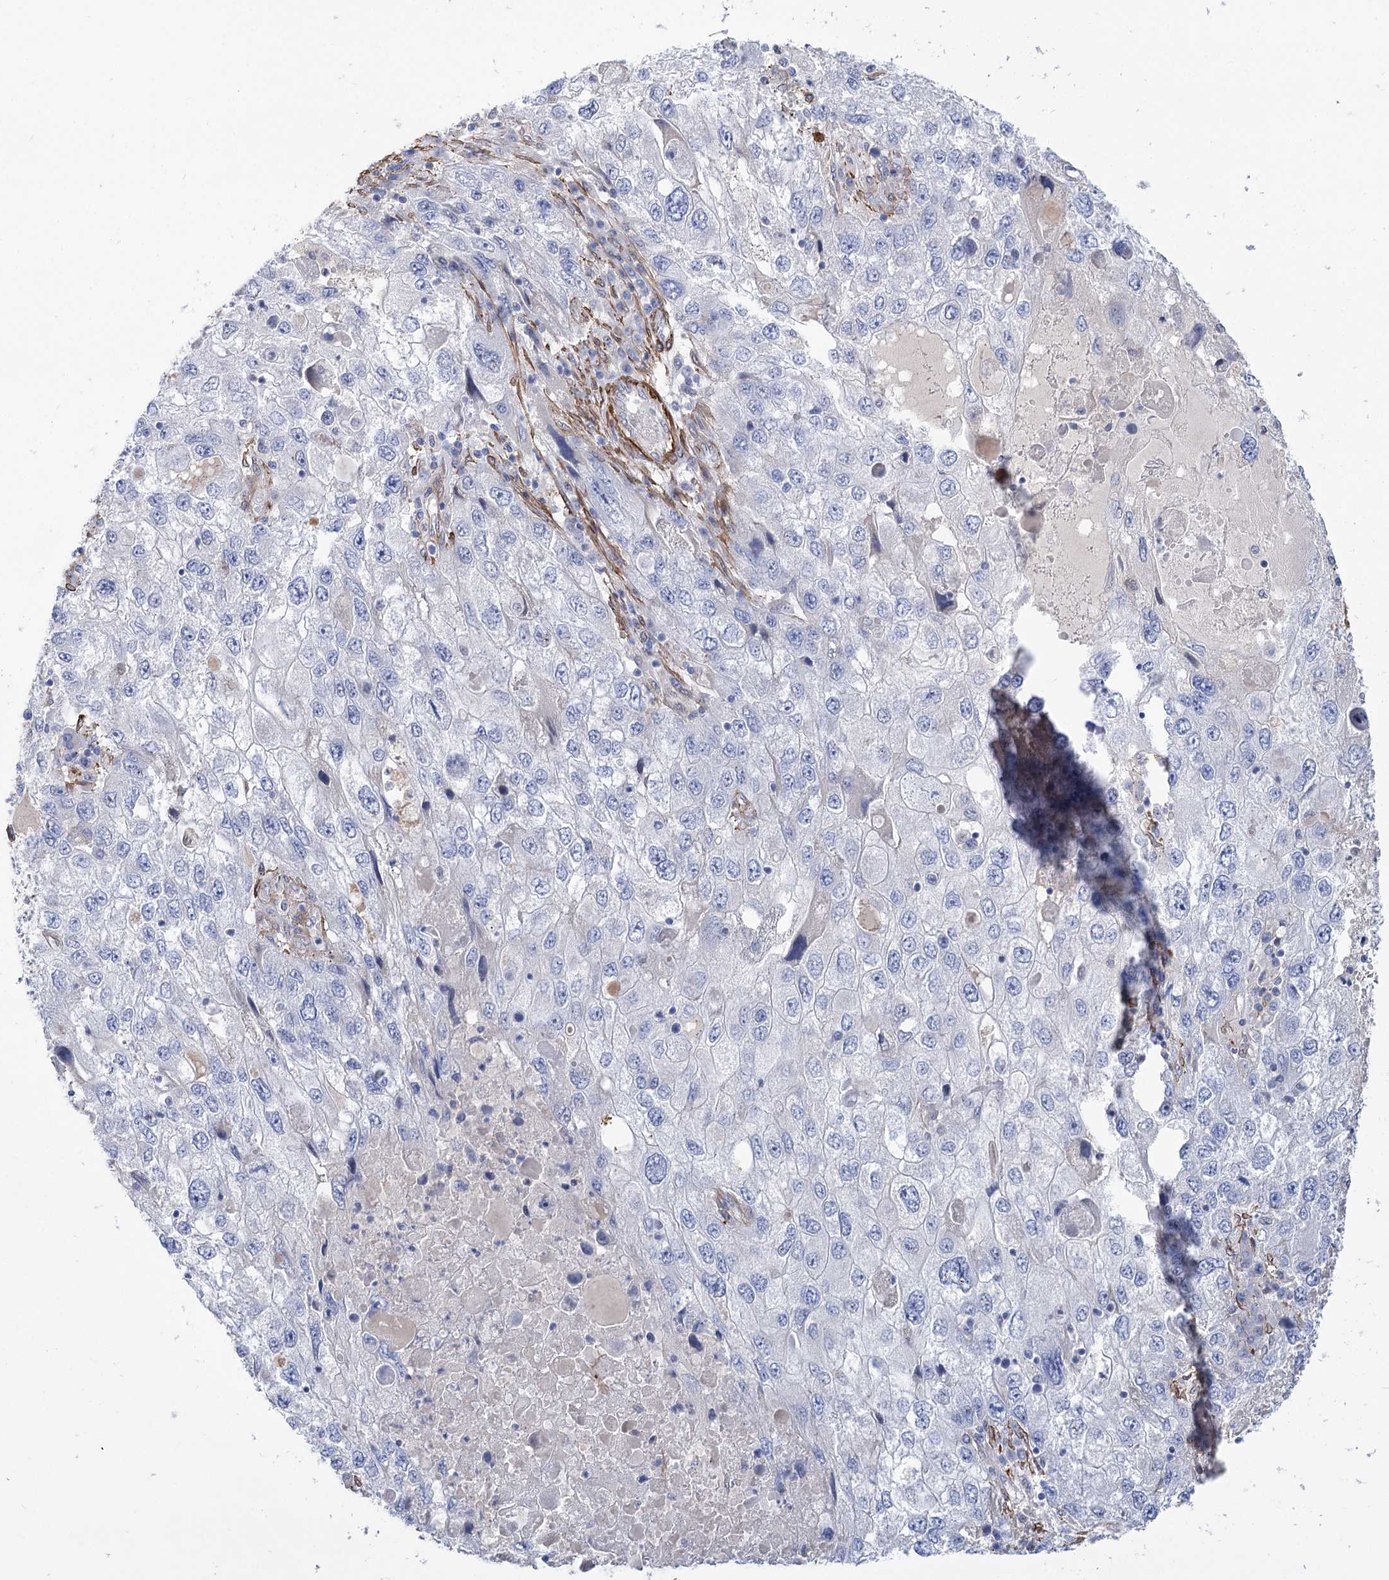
{"staining": {"intensity": "negative", "quantity": "none", "location": "none"}, "tissue": "endometrial cancer", "cell_type": "Tumor cells", "image_type": "cancer", "snomed": [{"axis": "morphology", "description": "Adenocarcinoma, NOS"}, {"axis": "topography", "description": "Endometrium"}], "caption": "High magnification brightfield microscopy of endometrial adenocarcinoma stained with DAB (3,3'-diaminobenzidine) (brown) and counterstained with hematoxylin (blue): tumor cells show no significant expression.", "gene": "WASHC3", "patient": {"sex": "female", "age": 49}}